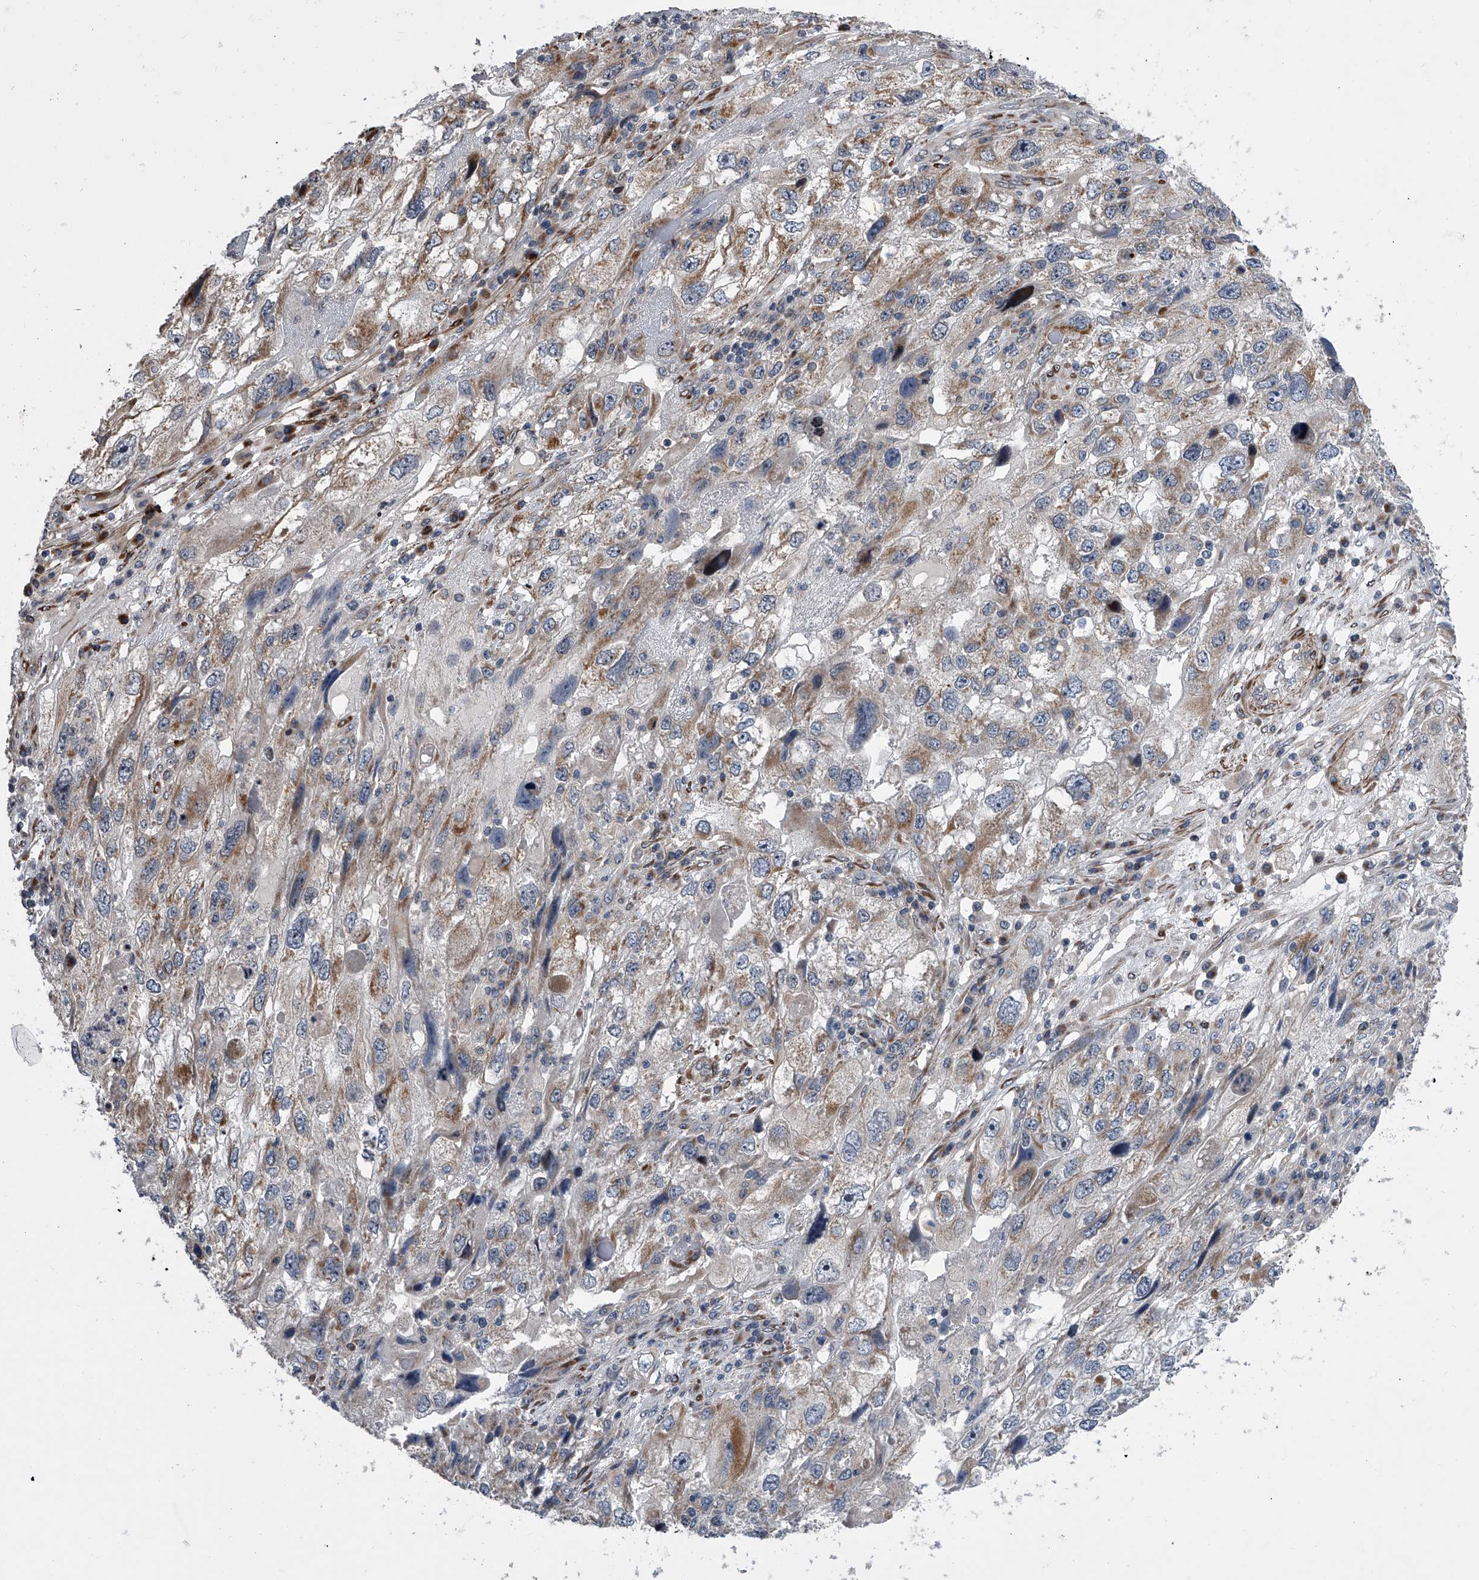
{"staining": {"intensity": "weak", "quantity": "<25%", "location": "cytoplasmic/membranous"}, "tissue": "endometrial cancer", "cell_type": "Tumor cells", "image_type": "cancer", "snomed": [{"axis": "morphology", "description": "Adenocarcinoma, NOS"}, {"axis": "topography", "description": "Endometrium"}], "caption": "IHC of endometrial cancer exhibits no staining in tumor cells.", "gene": "DLGAP2", "patient": {"sex": "female", "age": 49}}